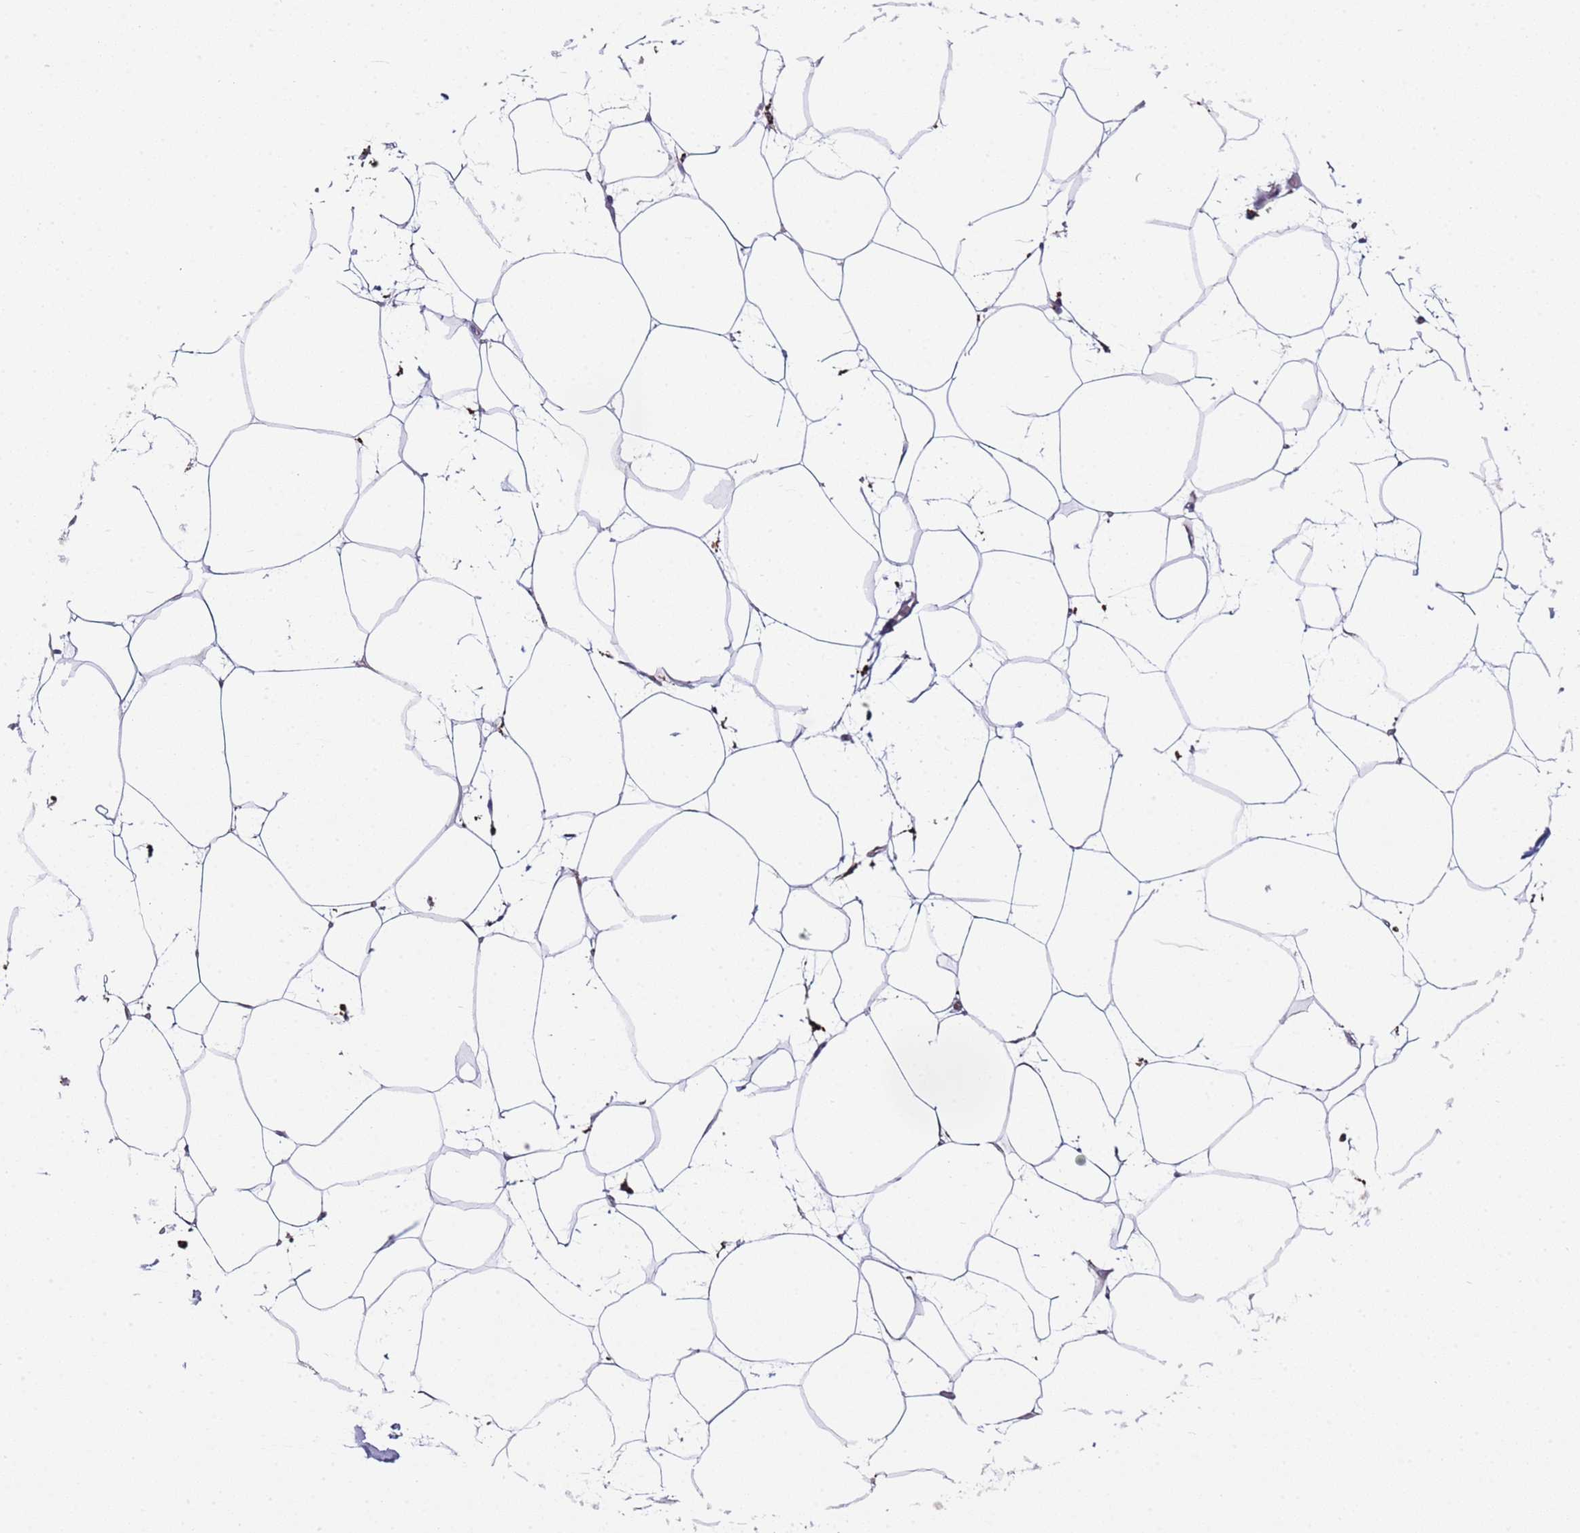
{"staining": {"intensity": "negative", "quantity": "none", "location": "none"}, "tissue": "adipose tissue", "cell_type": "Adipocytes", "image_type": "normal", "snomed": [{"axis": "morphology", "description": "Normal tissue, NOS"}, {"axis": "topography", "description": "Adipose tissue"}], "caption": "An immunohistochemistry (IHC) image of unremarkable adipose tissue is shown. There is no staining in adipocytes of adipose tissue. Brightfield microscopy of immunohistochemistry (IHC) stained with DAB (brown) and hematoxylin (blue), captured at high magnification.", "gene": "TTPAL", "patient": {"sex": "female", "age": 37}}